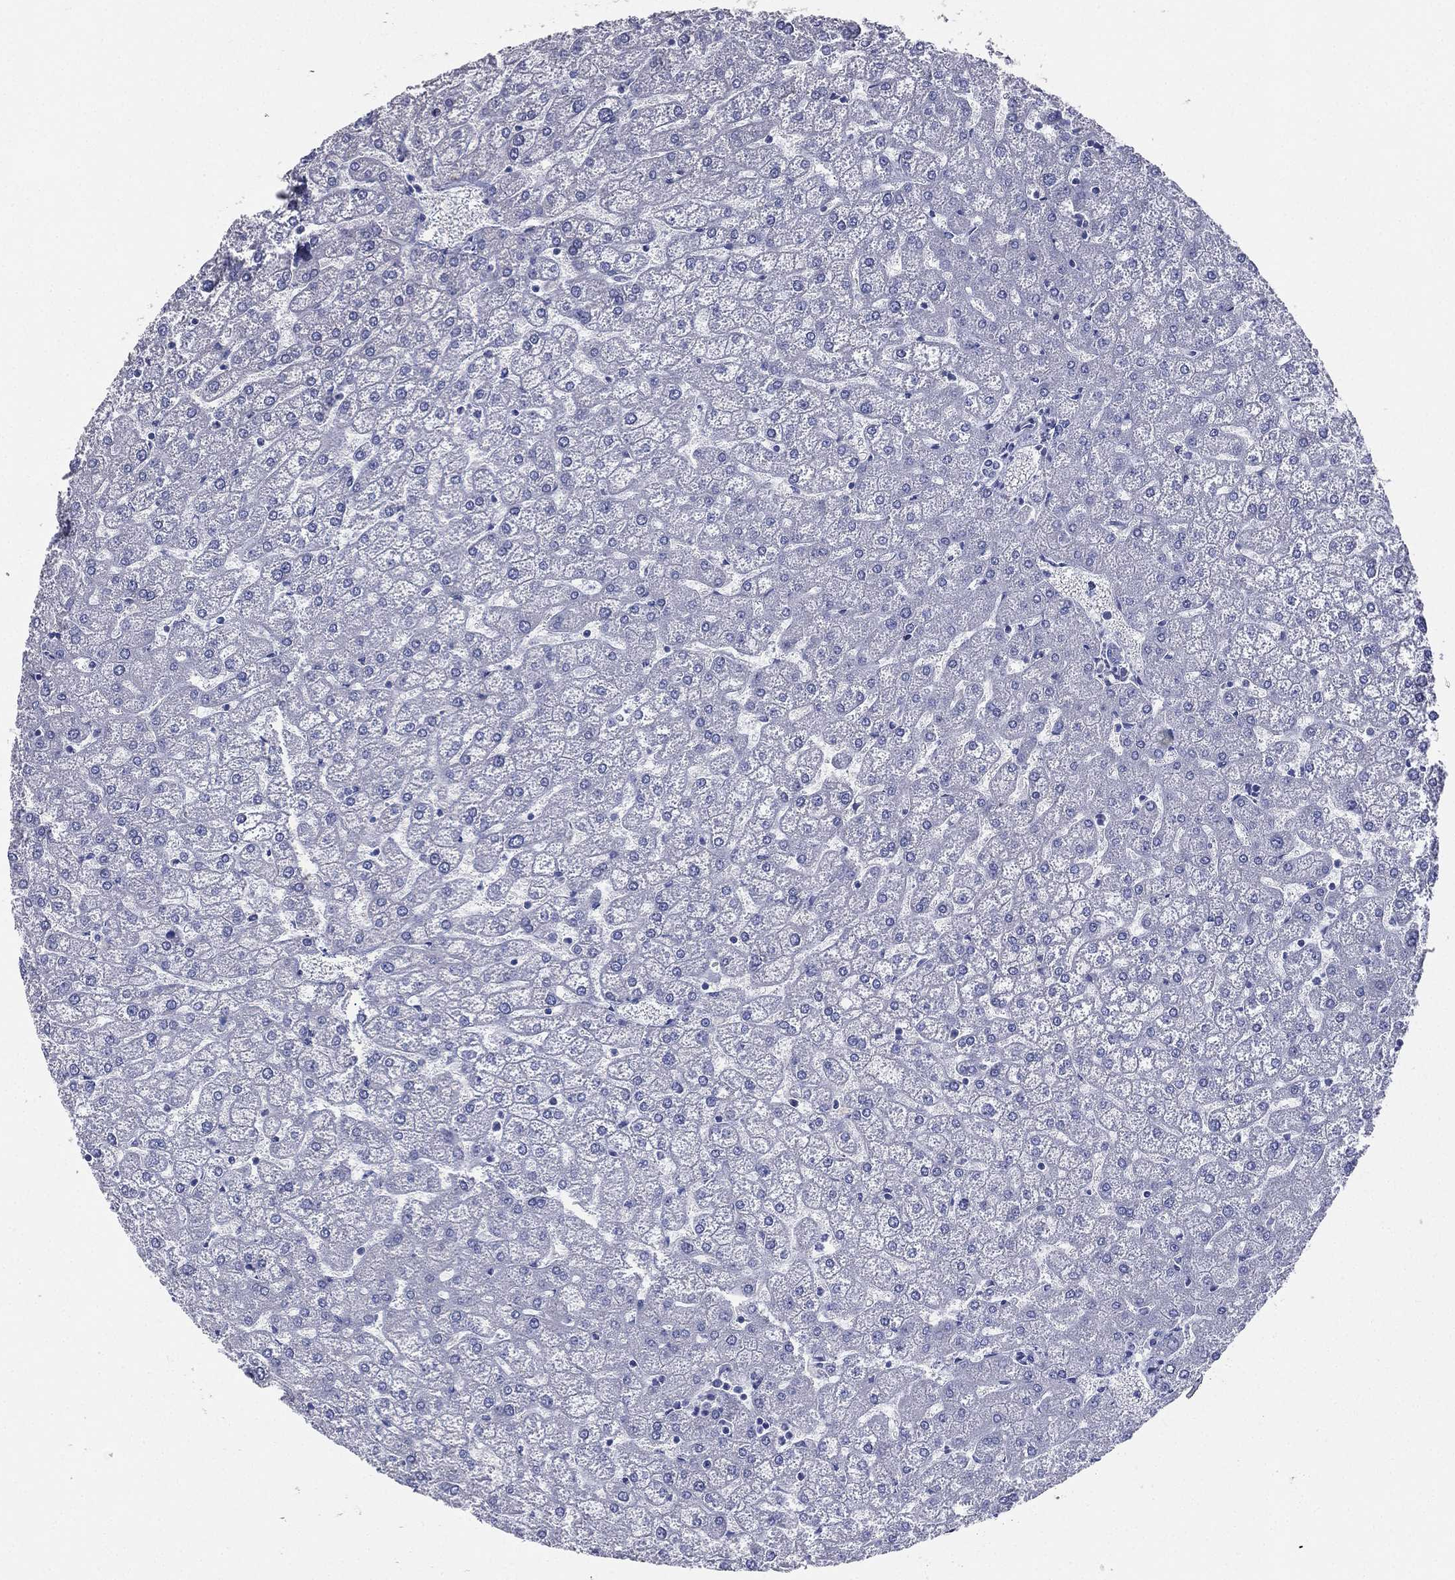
{"staining": {"intensity": "negative", "quantity": "none", "location": "none"}, "tissue": "liver", "cell_type": "Cholangiocytes", "image_type": "normal", "snomed": [{"axis": "morphology", "description": "Normal tissue, NOS"}, {"axis": "topography", "description": "Liver"}], "caption": "A high-resolution image shows IHC staining of unremarkable liver, which demonstrates no significant expression in cholangiocytes.", "gene": "ATP8A2", "patient": {"sex": "female", "age": 32}}